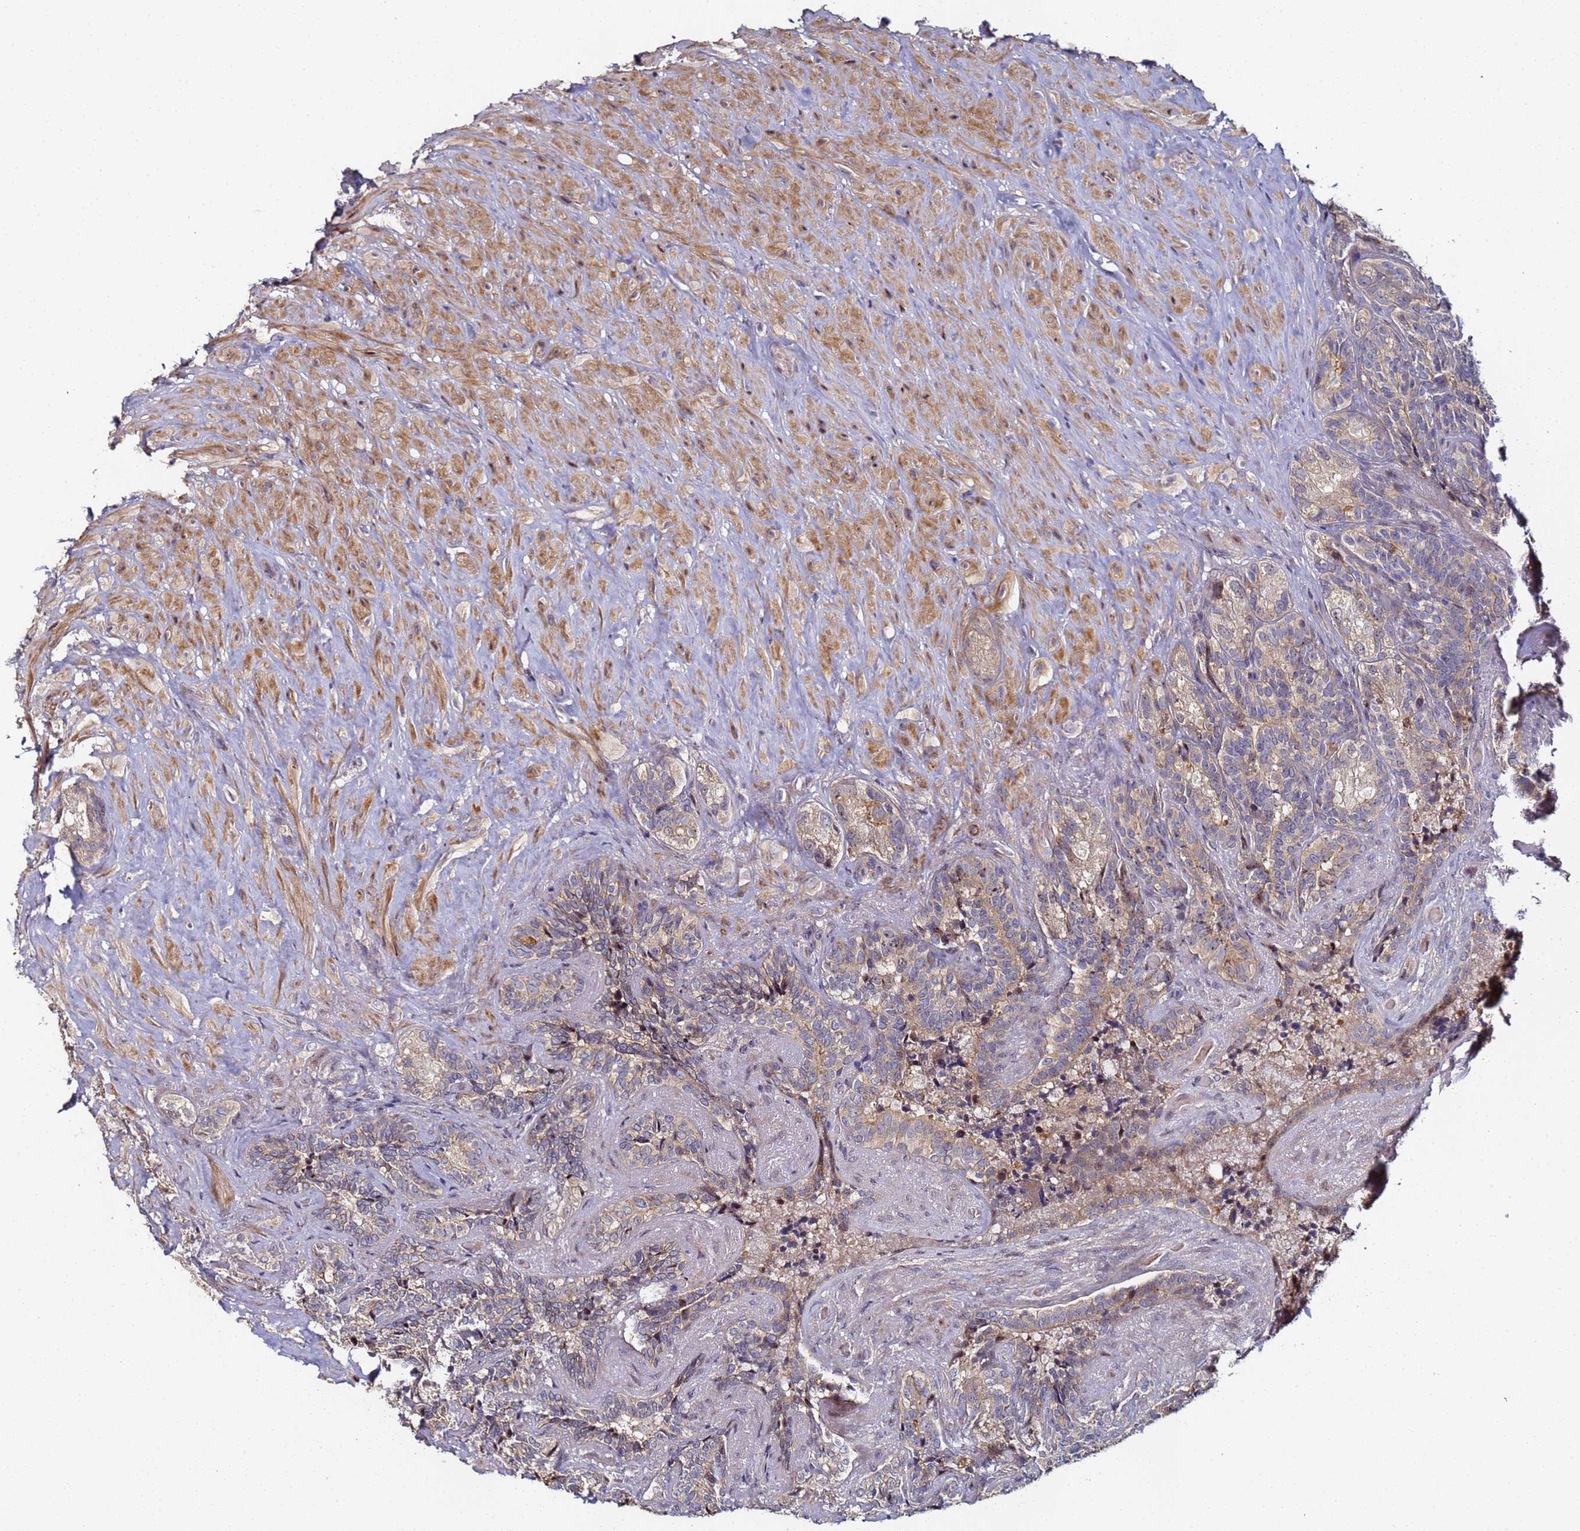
{"staining": {"intensity": "moderate", "quantity": "<25%", "location": "cytoplasmic/membranous"}, "tissue": "seminal vesicle", "cell_type": "Glandular cells", "image_type": "normal", "snomed": [{"axis": "morphology", "description": "Normal tissue, NOS"}, {"axis": "topography", "description": "Seminal veicle"}], "caption": "Protein expression analysis of benign human seminal vesicle reveals moderate cytoplasmic/membranous positivity in approximately <25% of glandular cells.", "gene": "OSER1", "patient": {"sex": "male", "age": 62}}